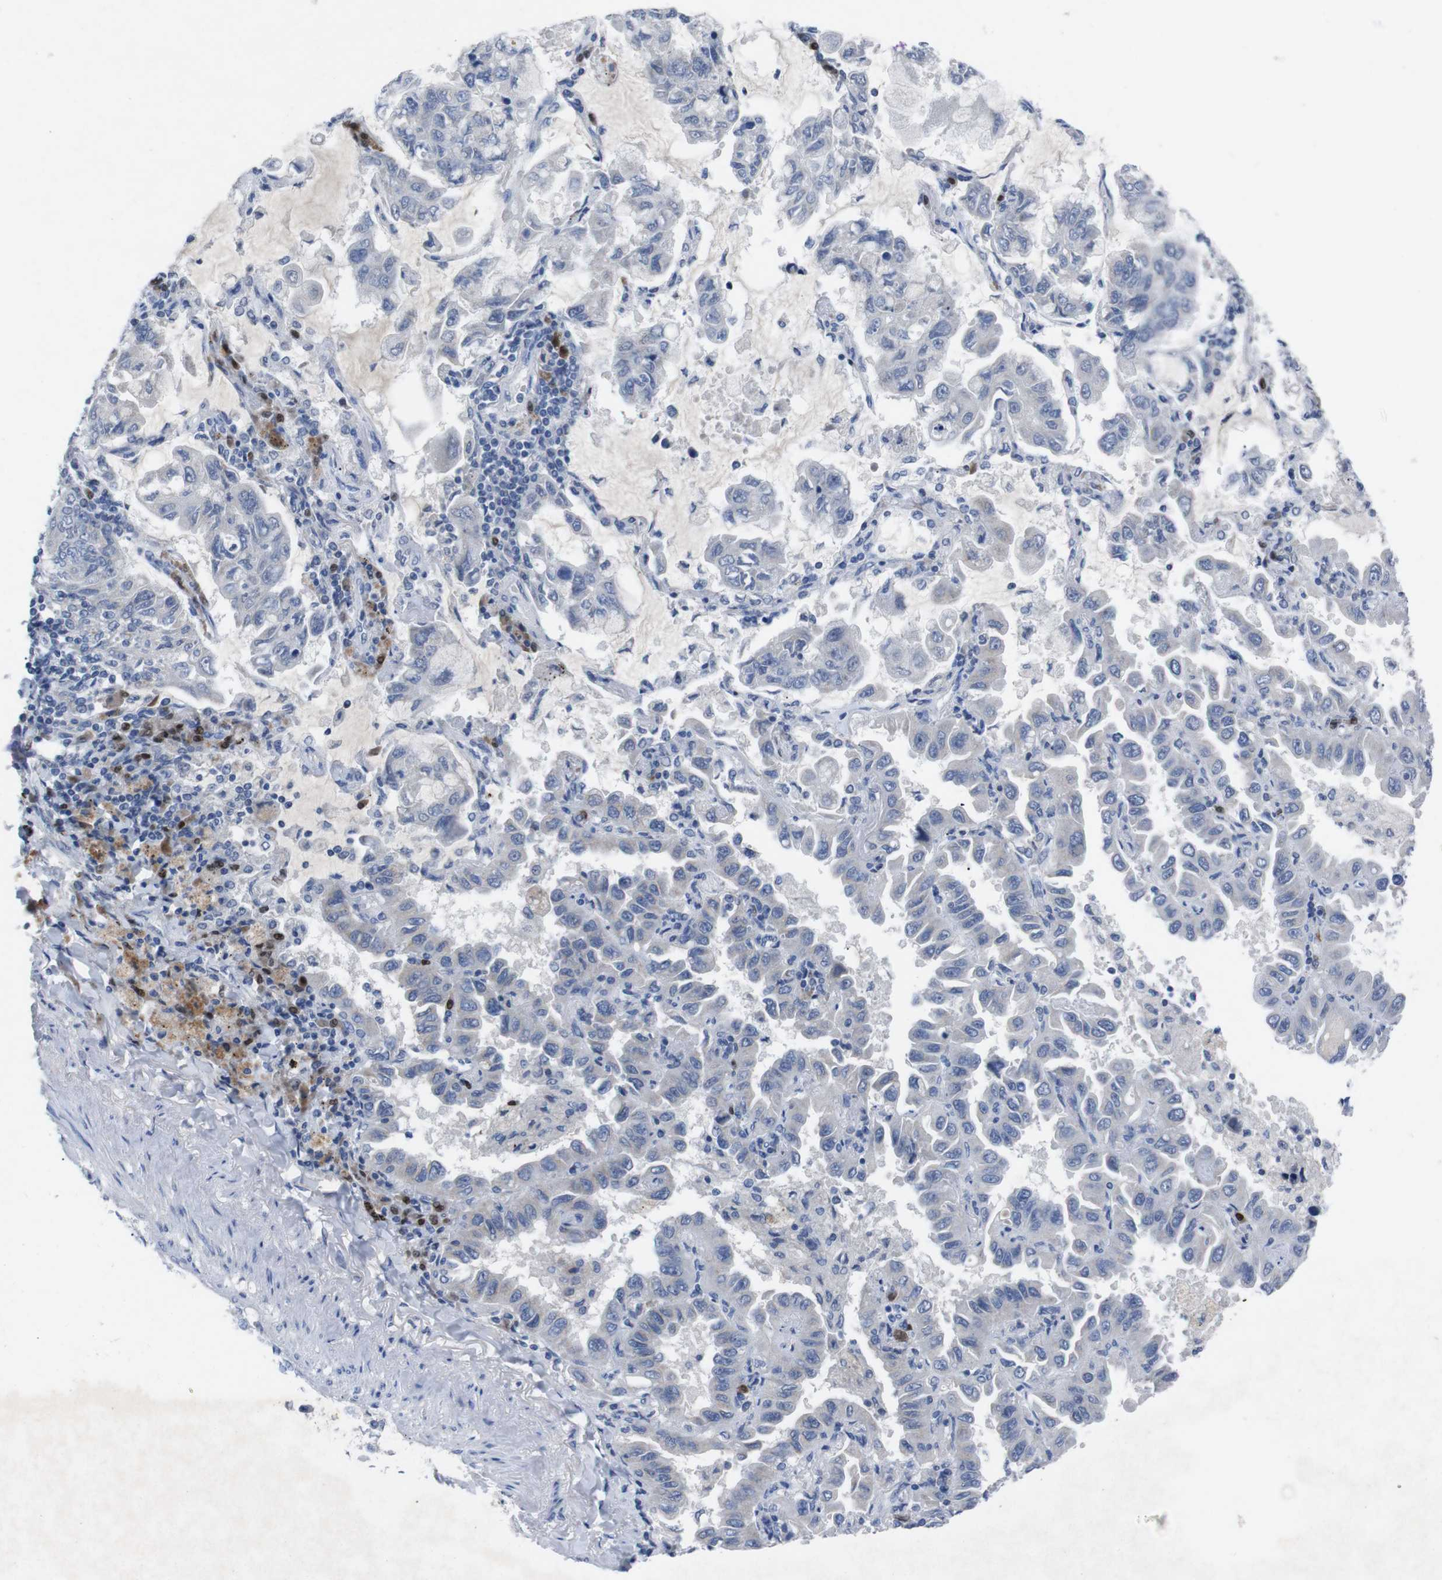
{"staining": {"intensity": "negative", "quantity": "none", "location": "none"}, "tissue": "lung cancer", "cell_type": "Tumor cells", "image_type": "cancer", "snomed": [{"axis": "morphology", "description": "Adenocarcinoma, NOS"}, {"axis": "topography", "description": "Lung"}], "caption": "Tumor cells show no significant protein expression in lung adenocarcinoma.", "gene": "IRF4", "patient": {"sex": "male", "age": 64}}